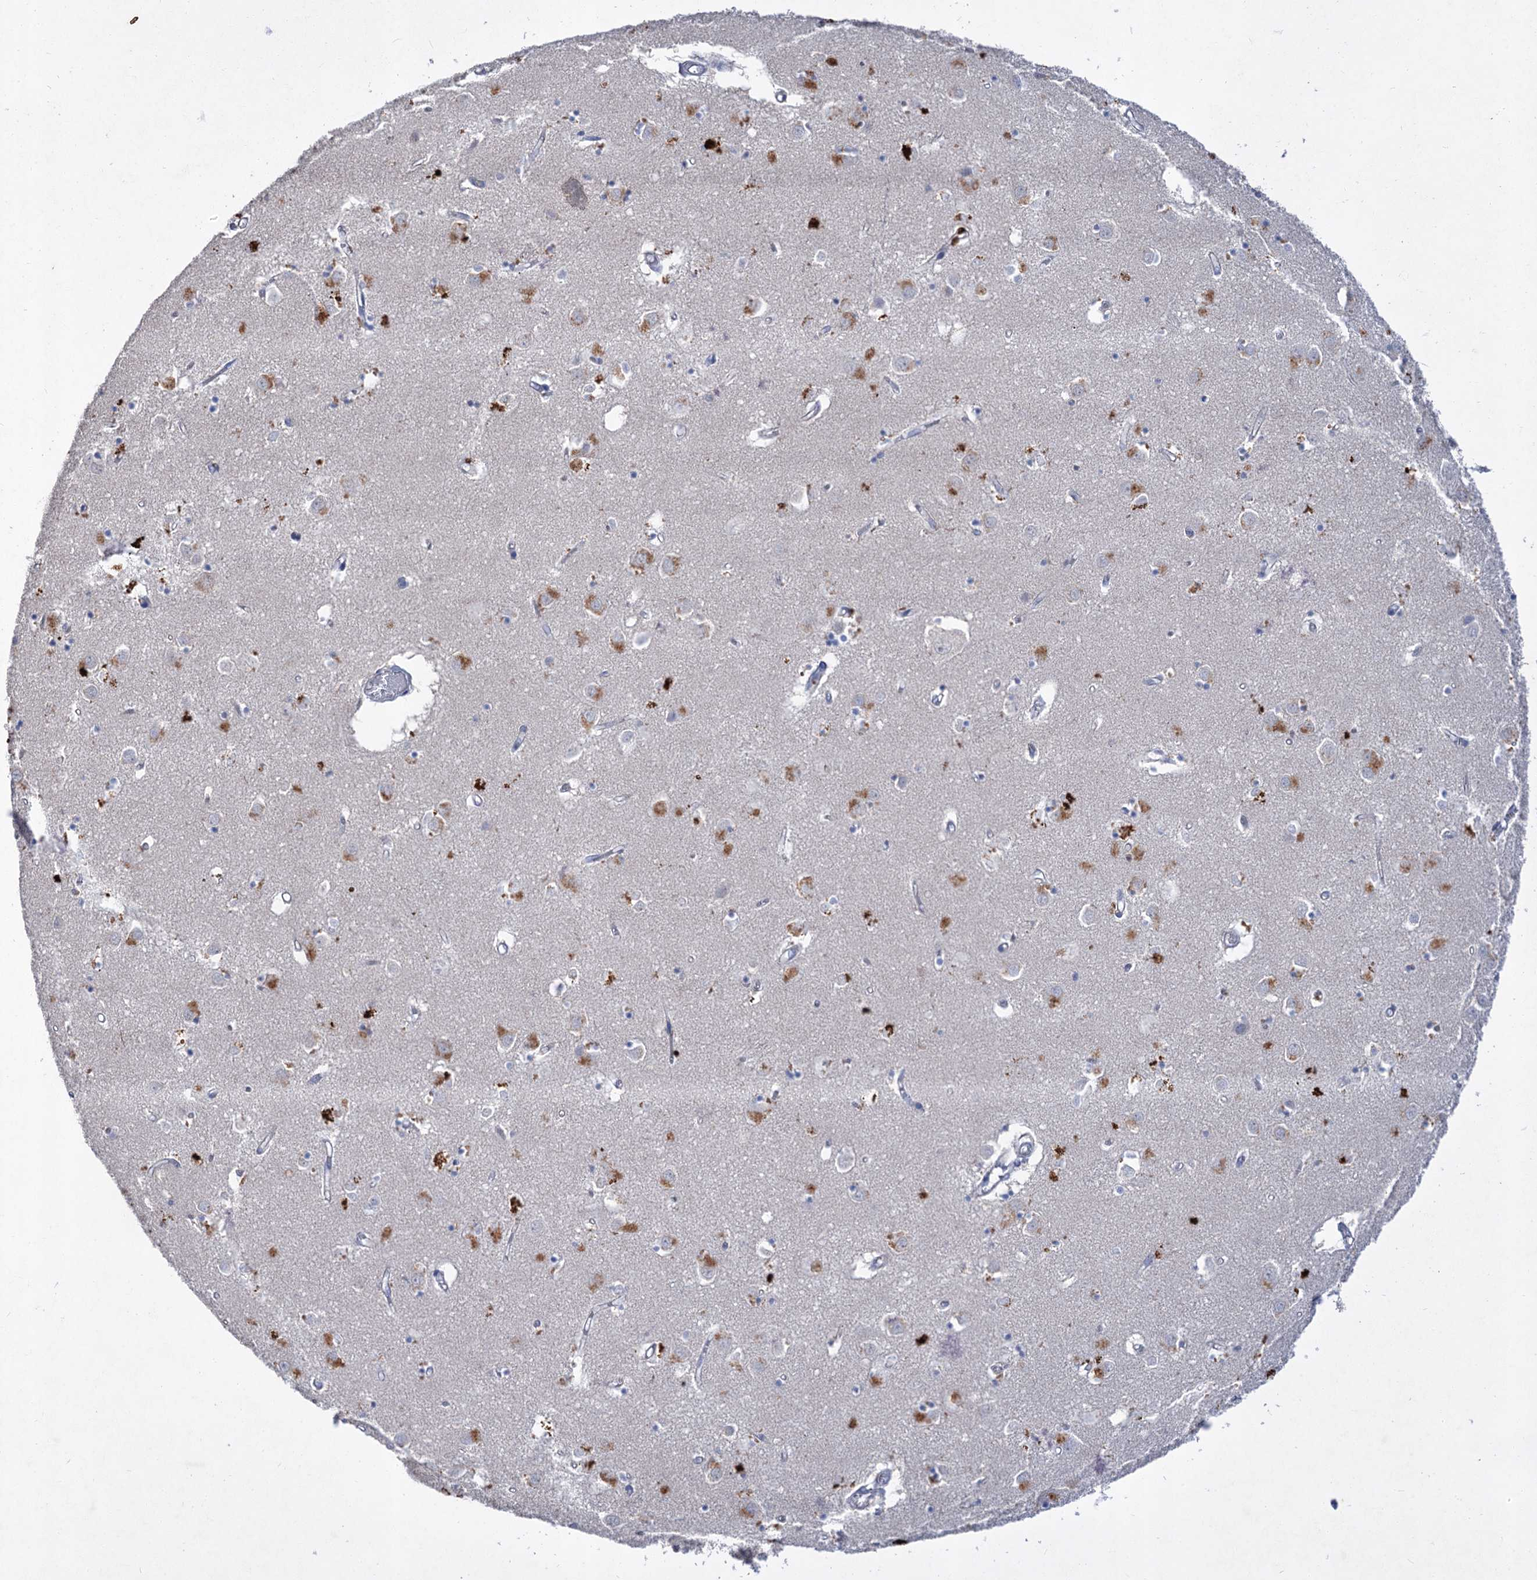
{"staining": {"intensity": "negative", "quantity": "none", "location": "none"}, "tissue": "caudate", "cell_type": "Glial cells", "image_type": "normal", "snomed": [{"axis": "morphology", "description": "Normal tissue, NOS"}, {"axis": "topography", "description": "Lateral ventricle wall"}], "caption": "This is an immunohistochemistry (IHC) photomicrograph of normal caudate. There is no expression in glial cells.", "gene": "ATP4A", "patient": {"sex": "male", "age": 70}}